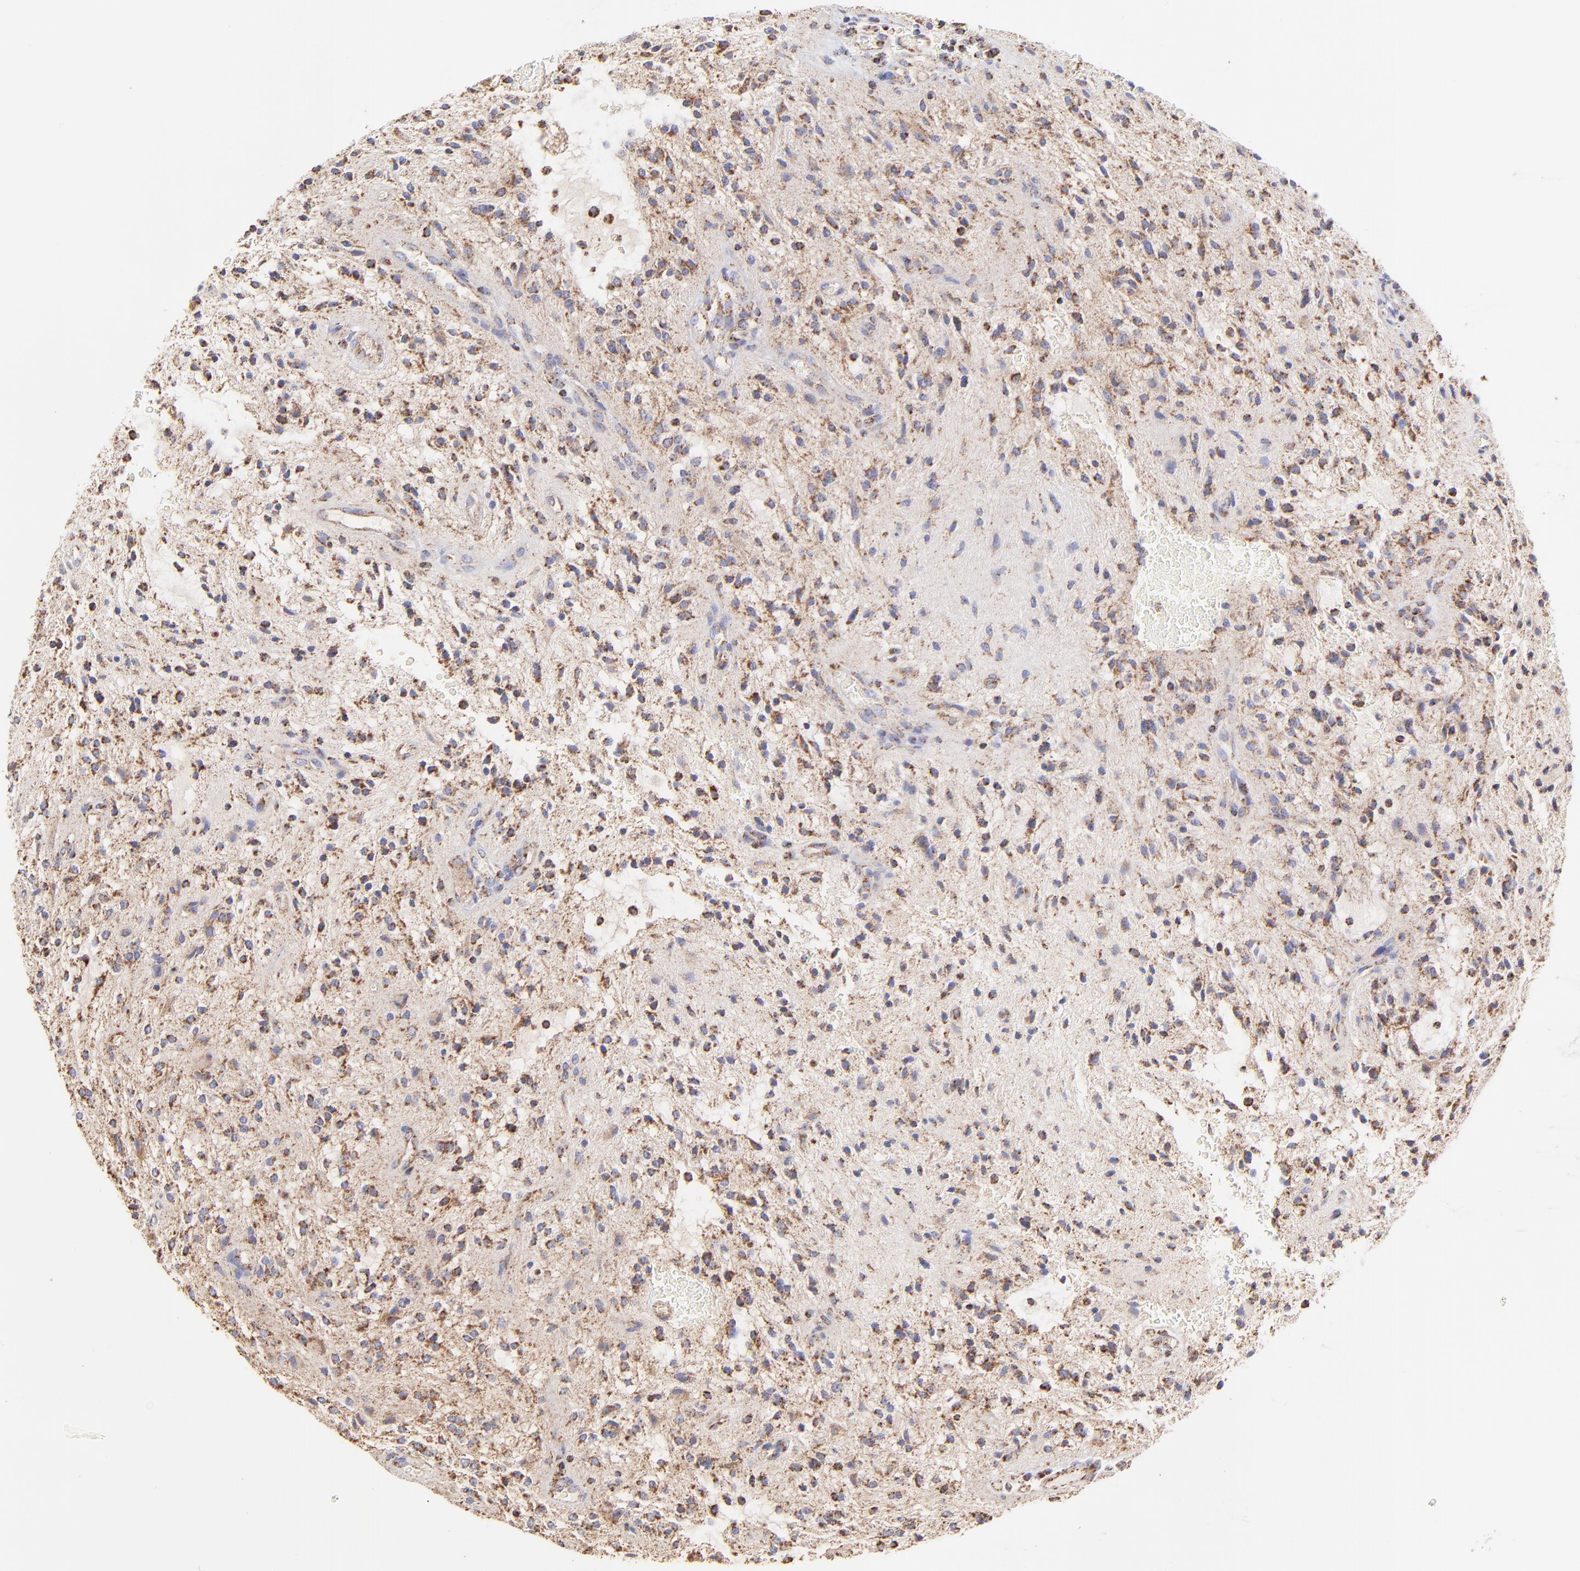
{"staining": {"intensity": "moderate", "quantity": "25%-75%", "location": "cytoplasmic/membranous"}, "tissue": "glioma", "cell_type": "Tumor cells", "image_type": "cancer", "snomed": [{"axis": "morphology", "description": "Glioma, malignant, NOS"}, {"axis": "topography", "description": "Cerebellum"}], "caption": "Glioma (malignant) stained with IHC displays moderate cytoplasmic/membranous staining in about 25%-75% of tumor cells.", "gene": "ECH1", "patient": {"sex": "female", "age": 10}}